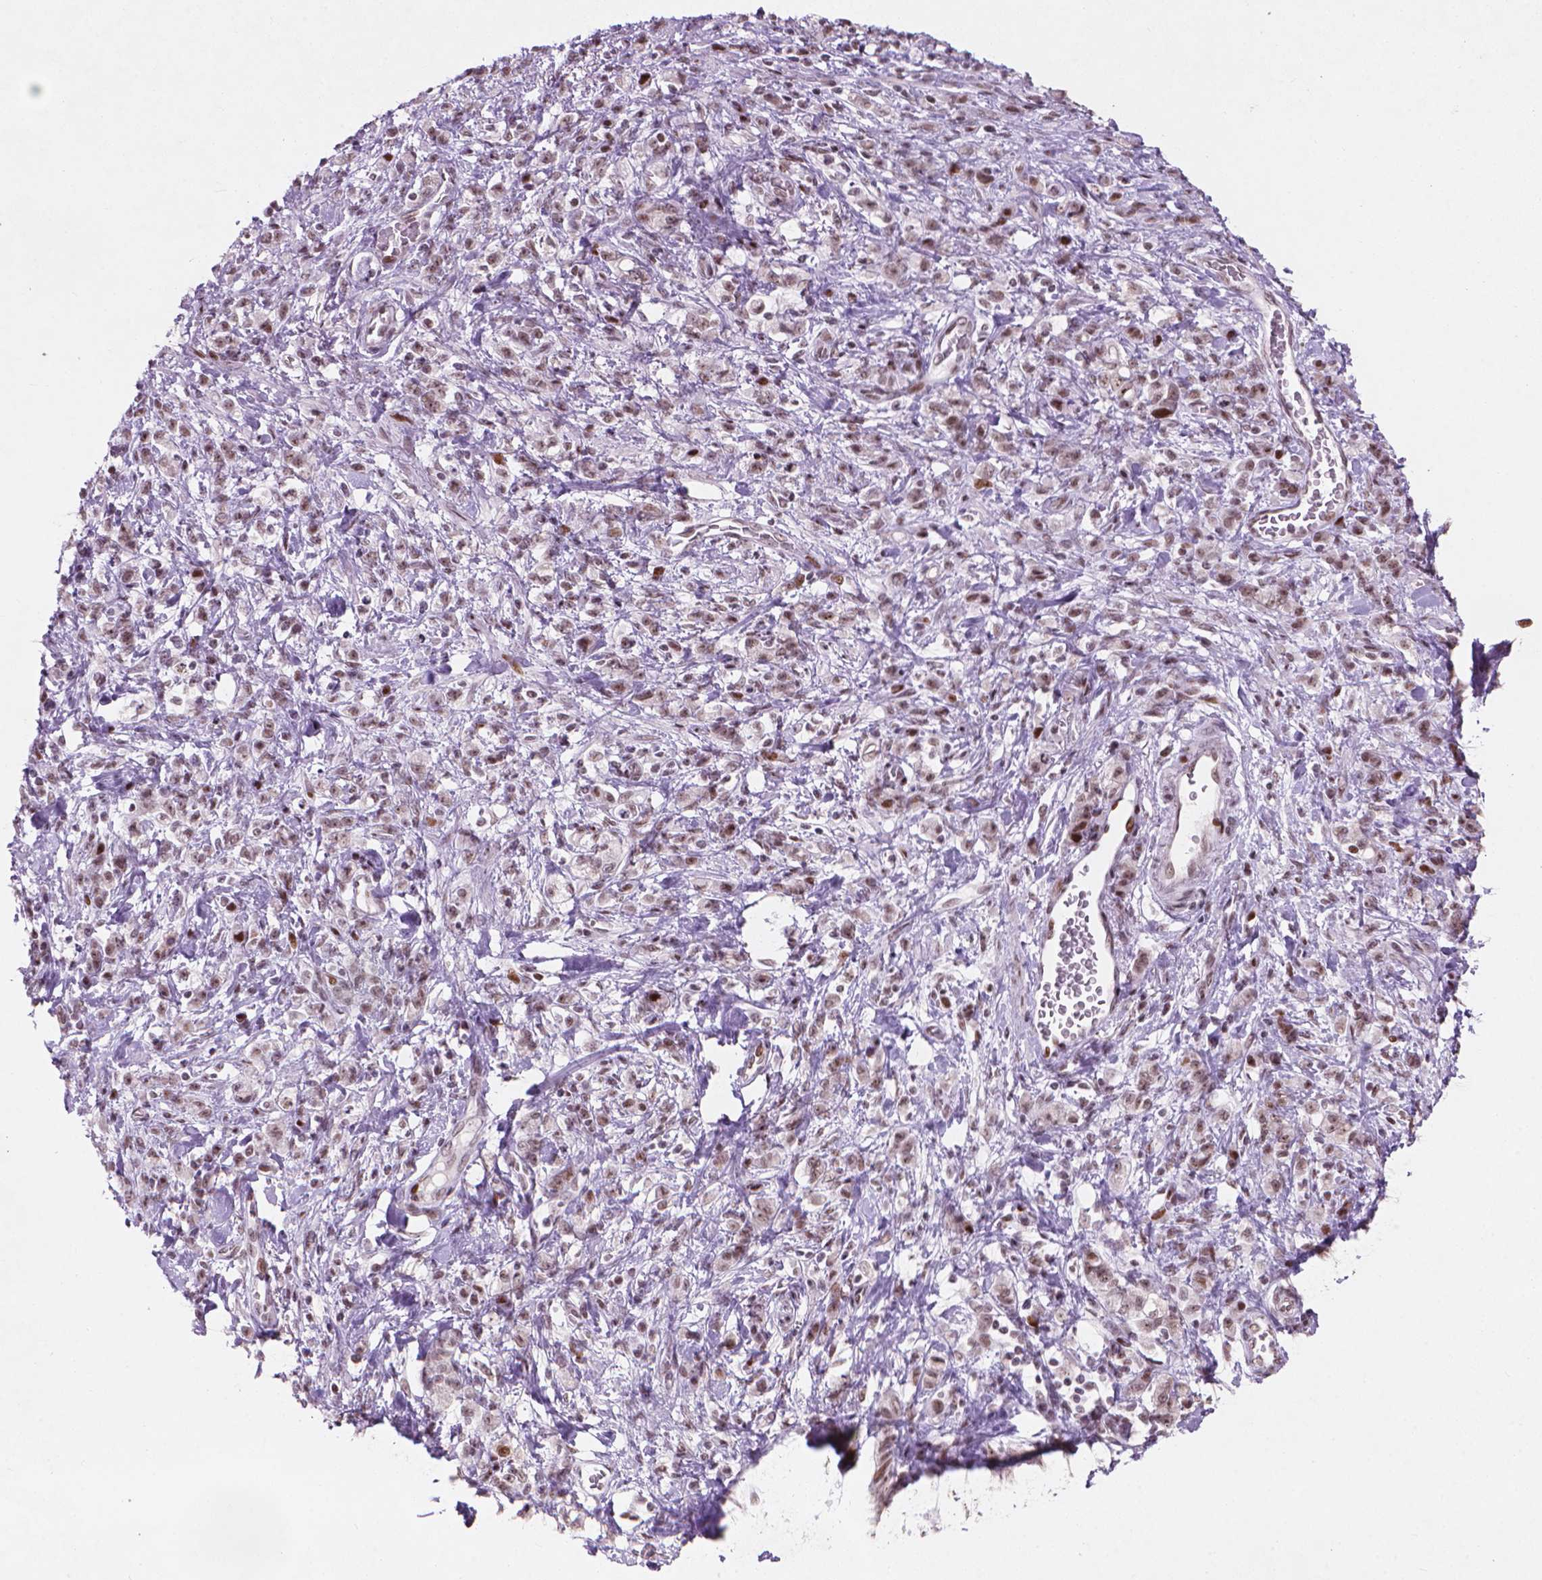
{"staining": {"intensity": "moderate", "quantity": ">75%", "location": "nuclear"}, "tissue": "stomach cancer", "cell_type": "Tumor cells", "image_type": "cancer", "snomed": [{"axis": "morphology", "description": "Adenocarcinoma, NOS"}, {"axis": "topography", "description": "Stomach"}], "caption": "Immunohistochemistry (DAB) staining of human stomach cancer displays moderate nuclear protein staining in approximately >75% of tumor cells.", "gene": "HES7", "patient": {"sex": "male", "age": 77}}